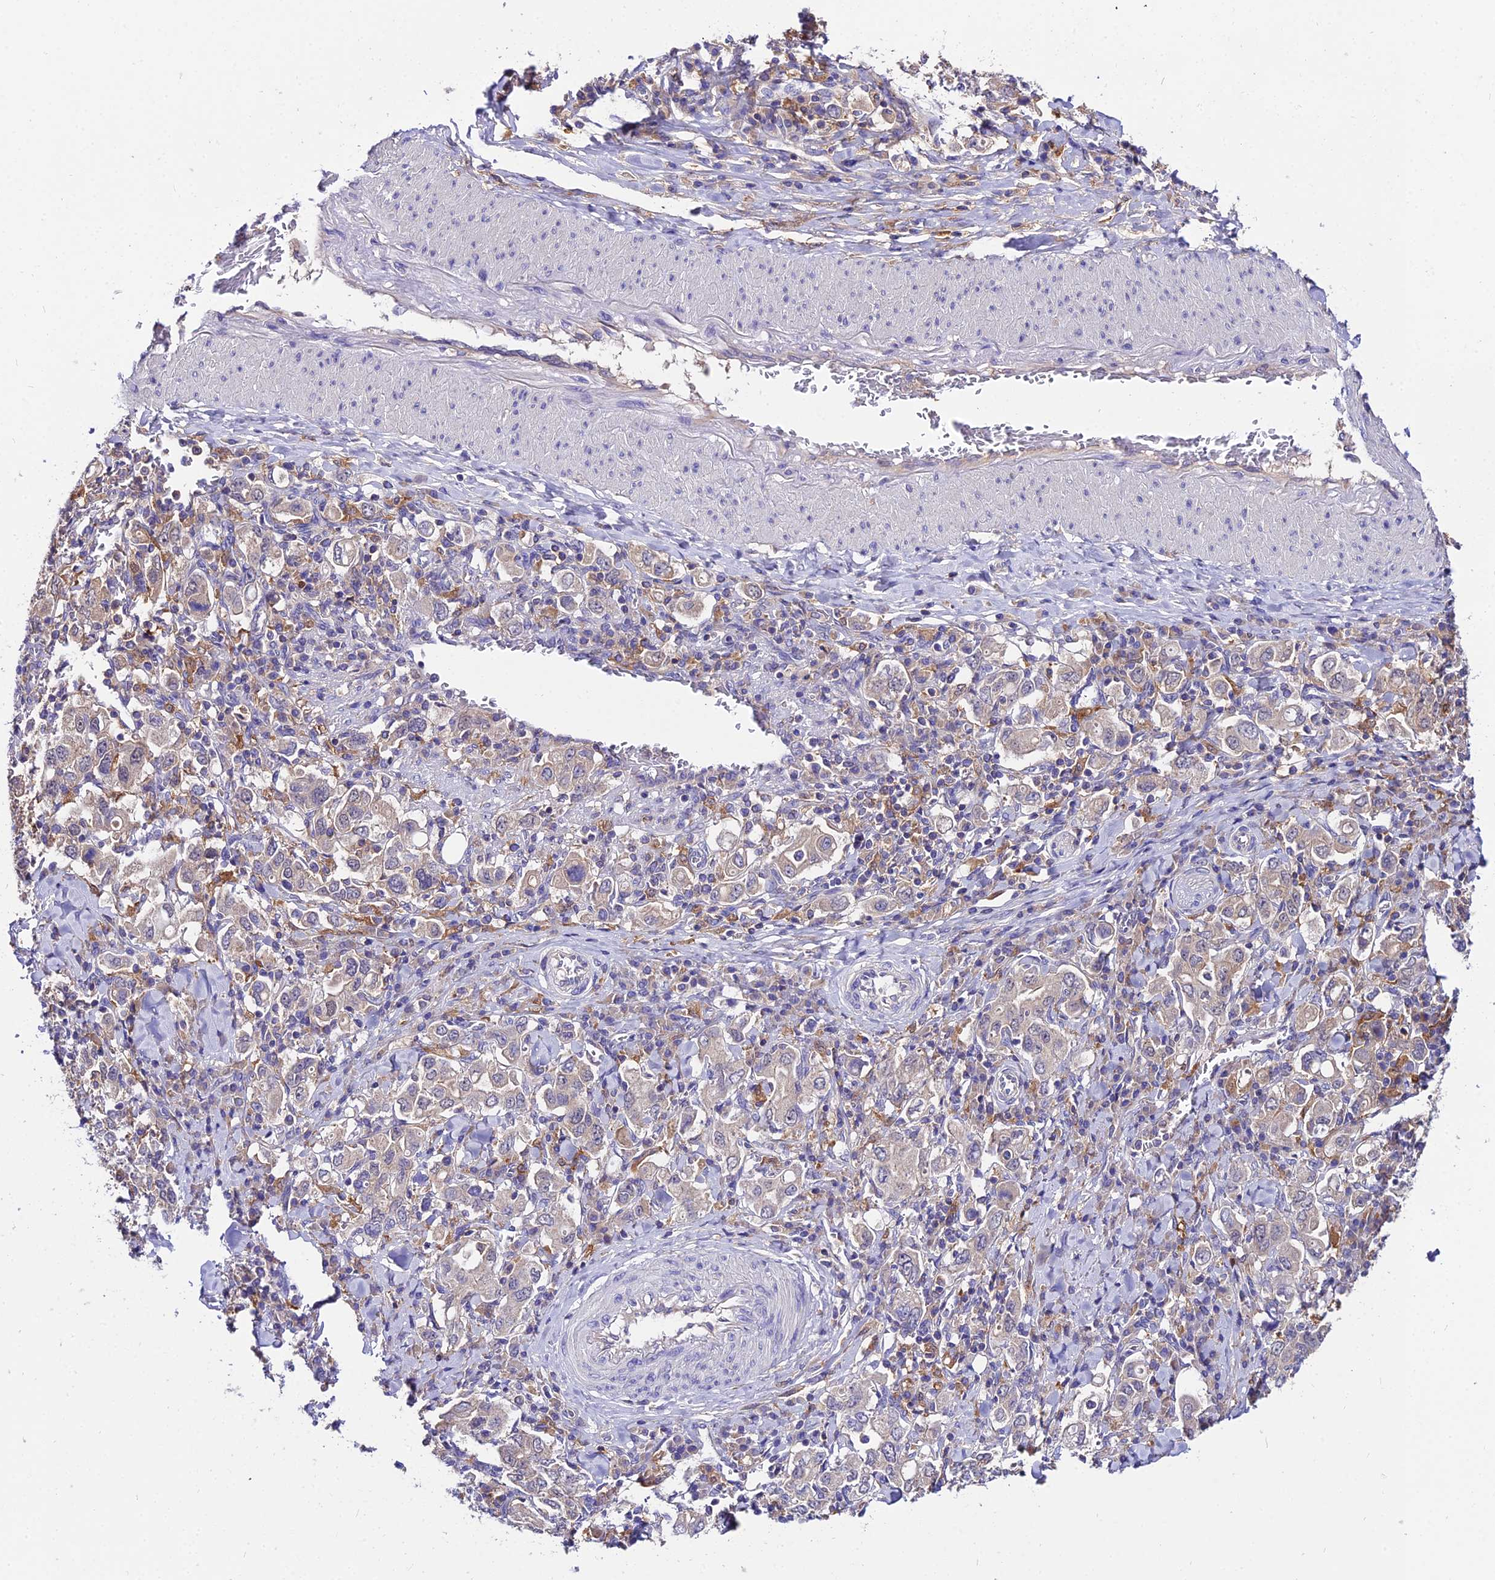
{"staining": {"intensity": "negative", "quantity": "none", "location": "none"}, "tissue": "stomach cancer", "cell_type": "Tumor cells", "image_type": "cancer", "snomed": [{"axis": "morphology", "description": "Adenocarcinoma, NOS"}, {"axis": "topography", "description": "Stomach, upper"}], "caption": "This is a micrograph of IHC staining of stomach cancer, which shows no staining in tumor cells. (DAB (3,3'-diaminobenzidine) IHC with hematoxylin counter stain).", "gene": "C2orf69", "patient": {"sex": "male", "age": 62}}